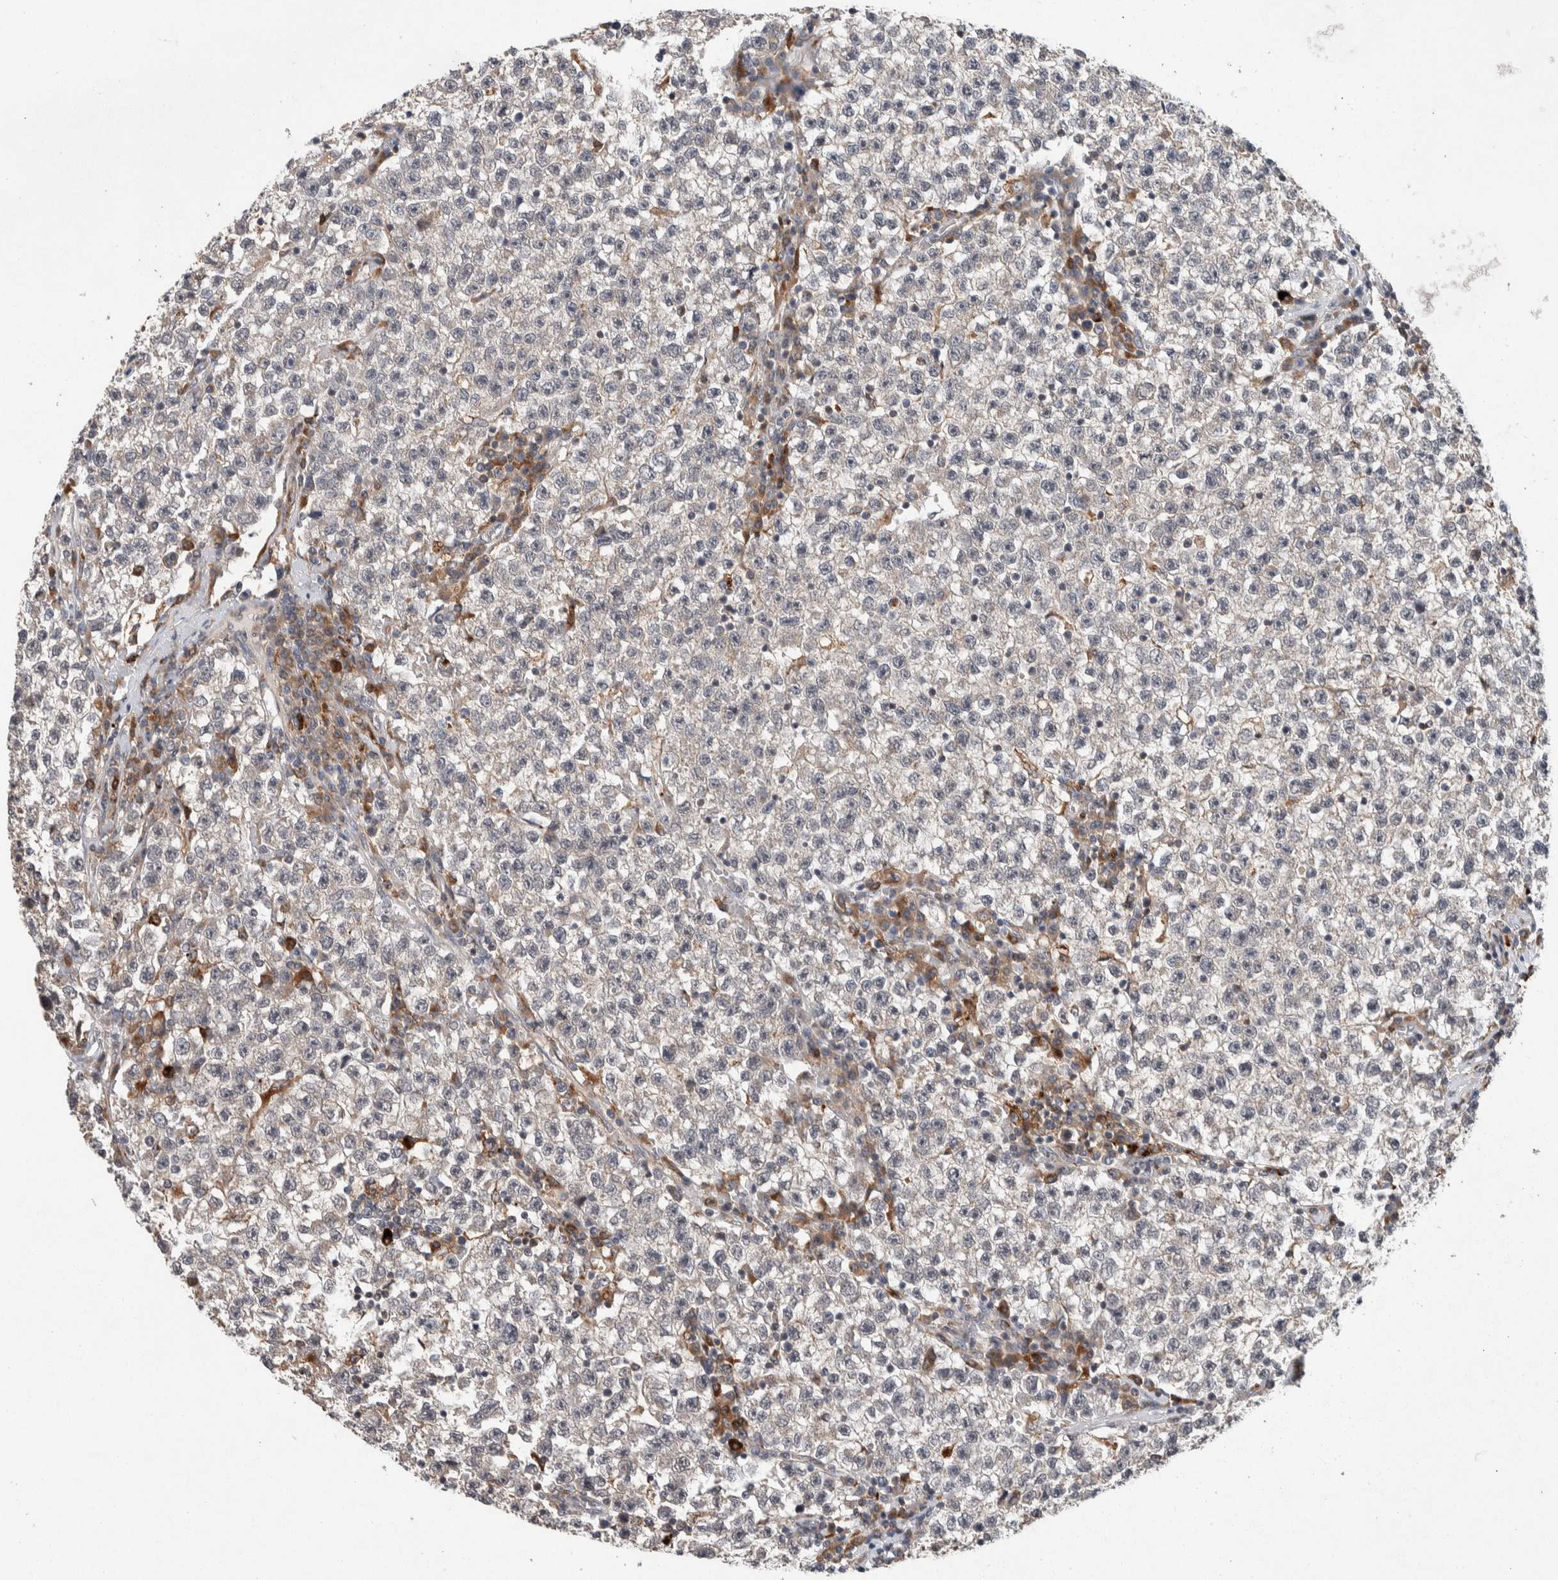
{"staining": {"intensity": "negative", "quantity": "none", "location": "none"}, "tissue": "testis cancer", "cell_type": "Tumor cells", "image_type": "cancer", "snomed": [{"axis": "morphology", "description": "Seminoma, NOS"}, {"axis": "topography", "description": "Testis"}], "caption": "Immunohistochemistry (IHC) photomicrograph of human seminoma (testis) stained for a protein (brown), which reveals no staining in tumor cells. (DAB immunohistochemistry (IHC) with hematoxylin counter stain).", "gene": "KCNK1", "patient": {"sex": "male", "age": 22}}